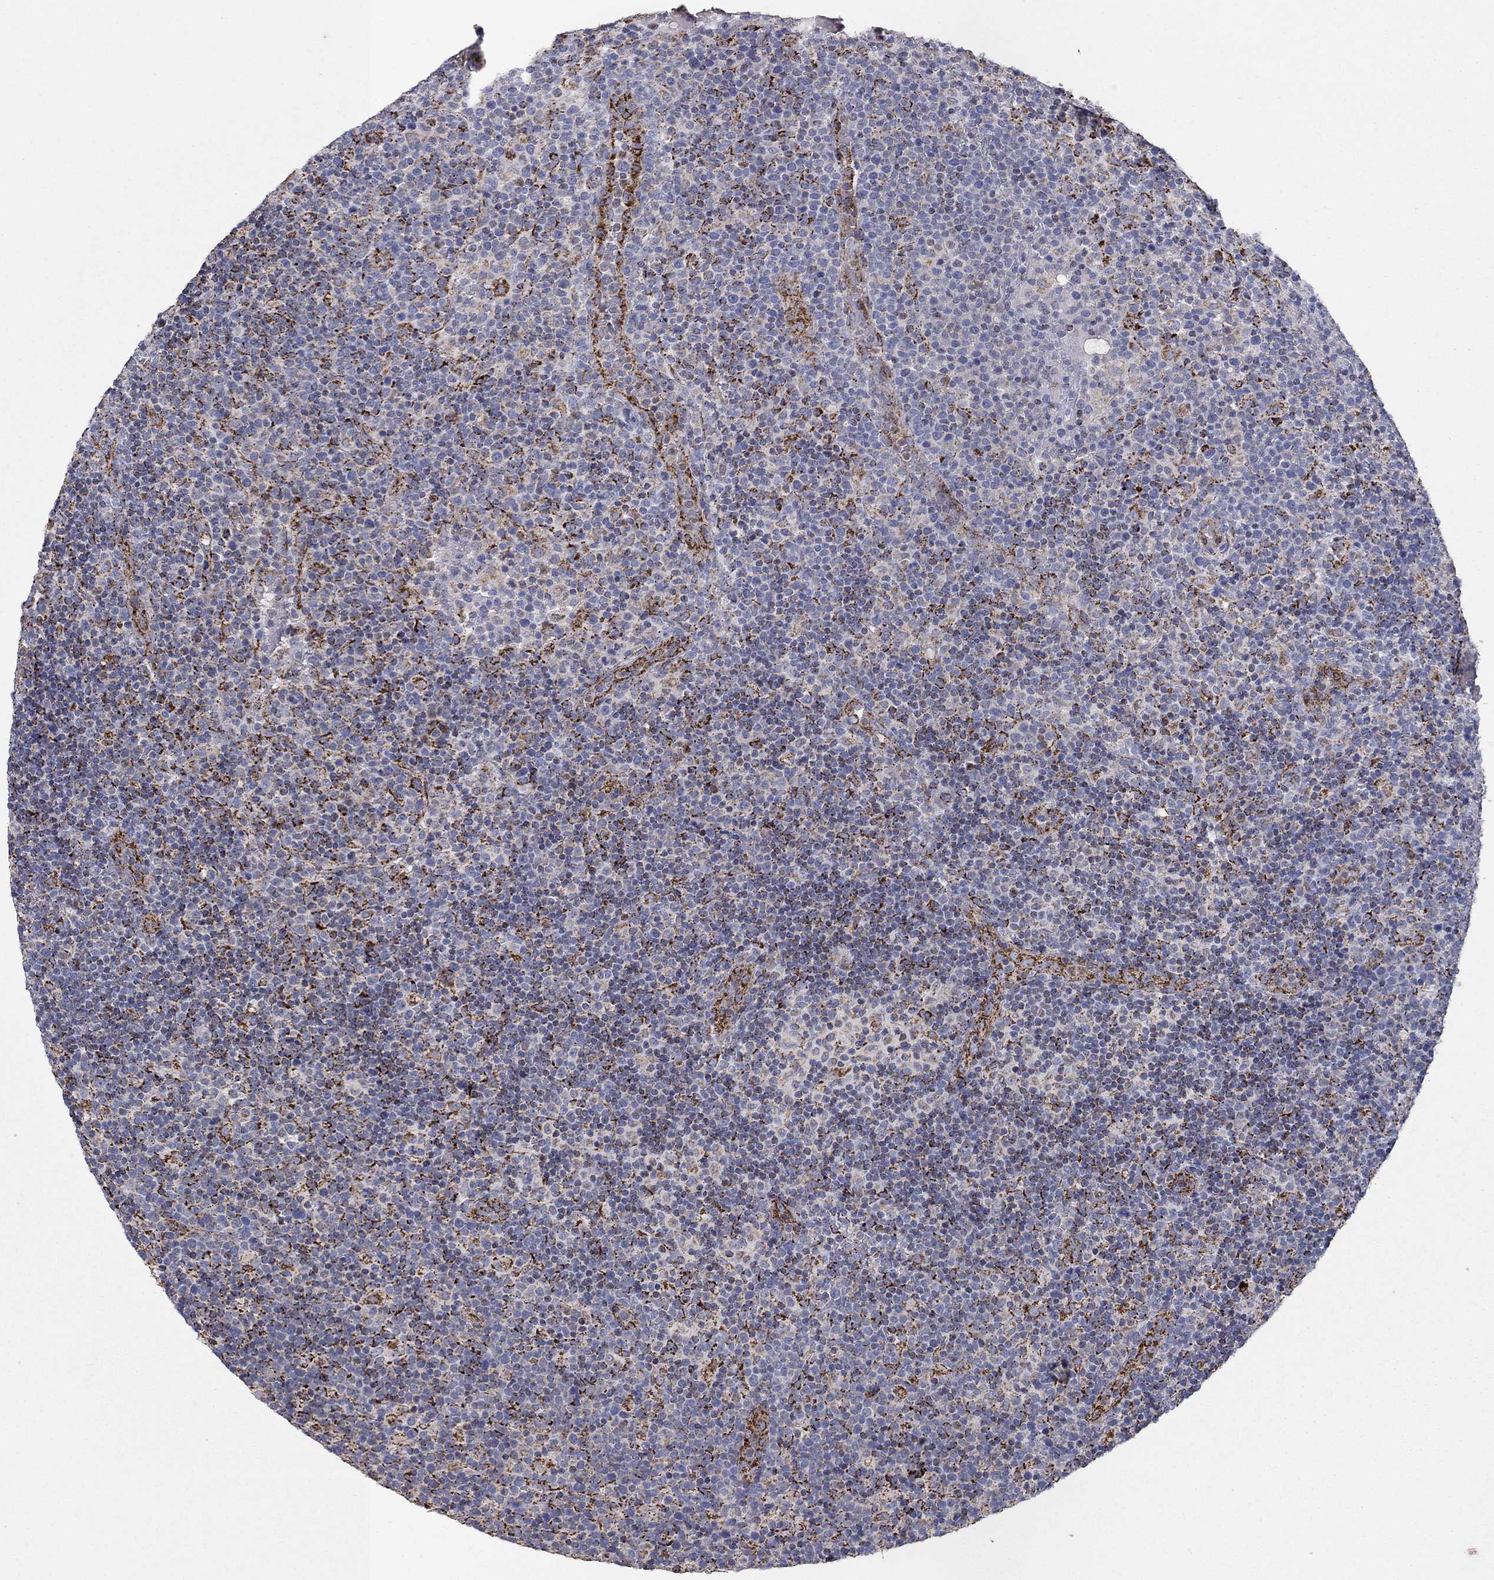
{"staining": {"intensity": "strong", "quantity": "<25%", "location": "cytoplasmic/membranous"}, "tissue": "lymphoma", "cell_type": "Tumor cells", "image_type": "cancer", "snomed": [{"axis": "morphology", "description": "Malignant lymphoma, non-Hodgkin's type, High grade"}, {"axis": "topography", "description": "Lymph node"}], "caption": "Lymphoma tissue exhibits strong cytoplasmic/membranous expression in approximately <25% of tumor cells, visualized by immunohistochemistry.", "gene": "PNPLA2", "patient": {"sex": "male", "age": 61}}